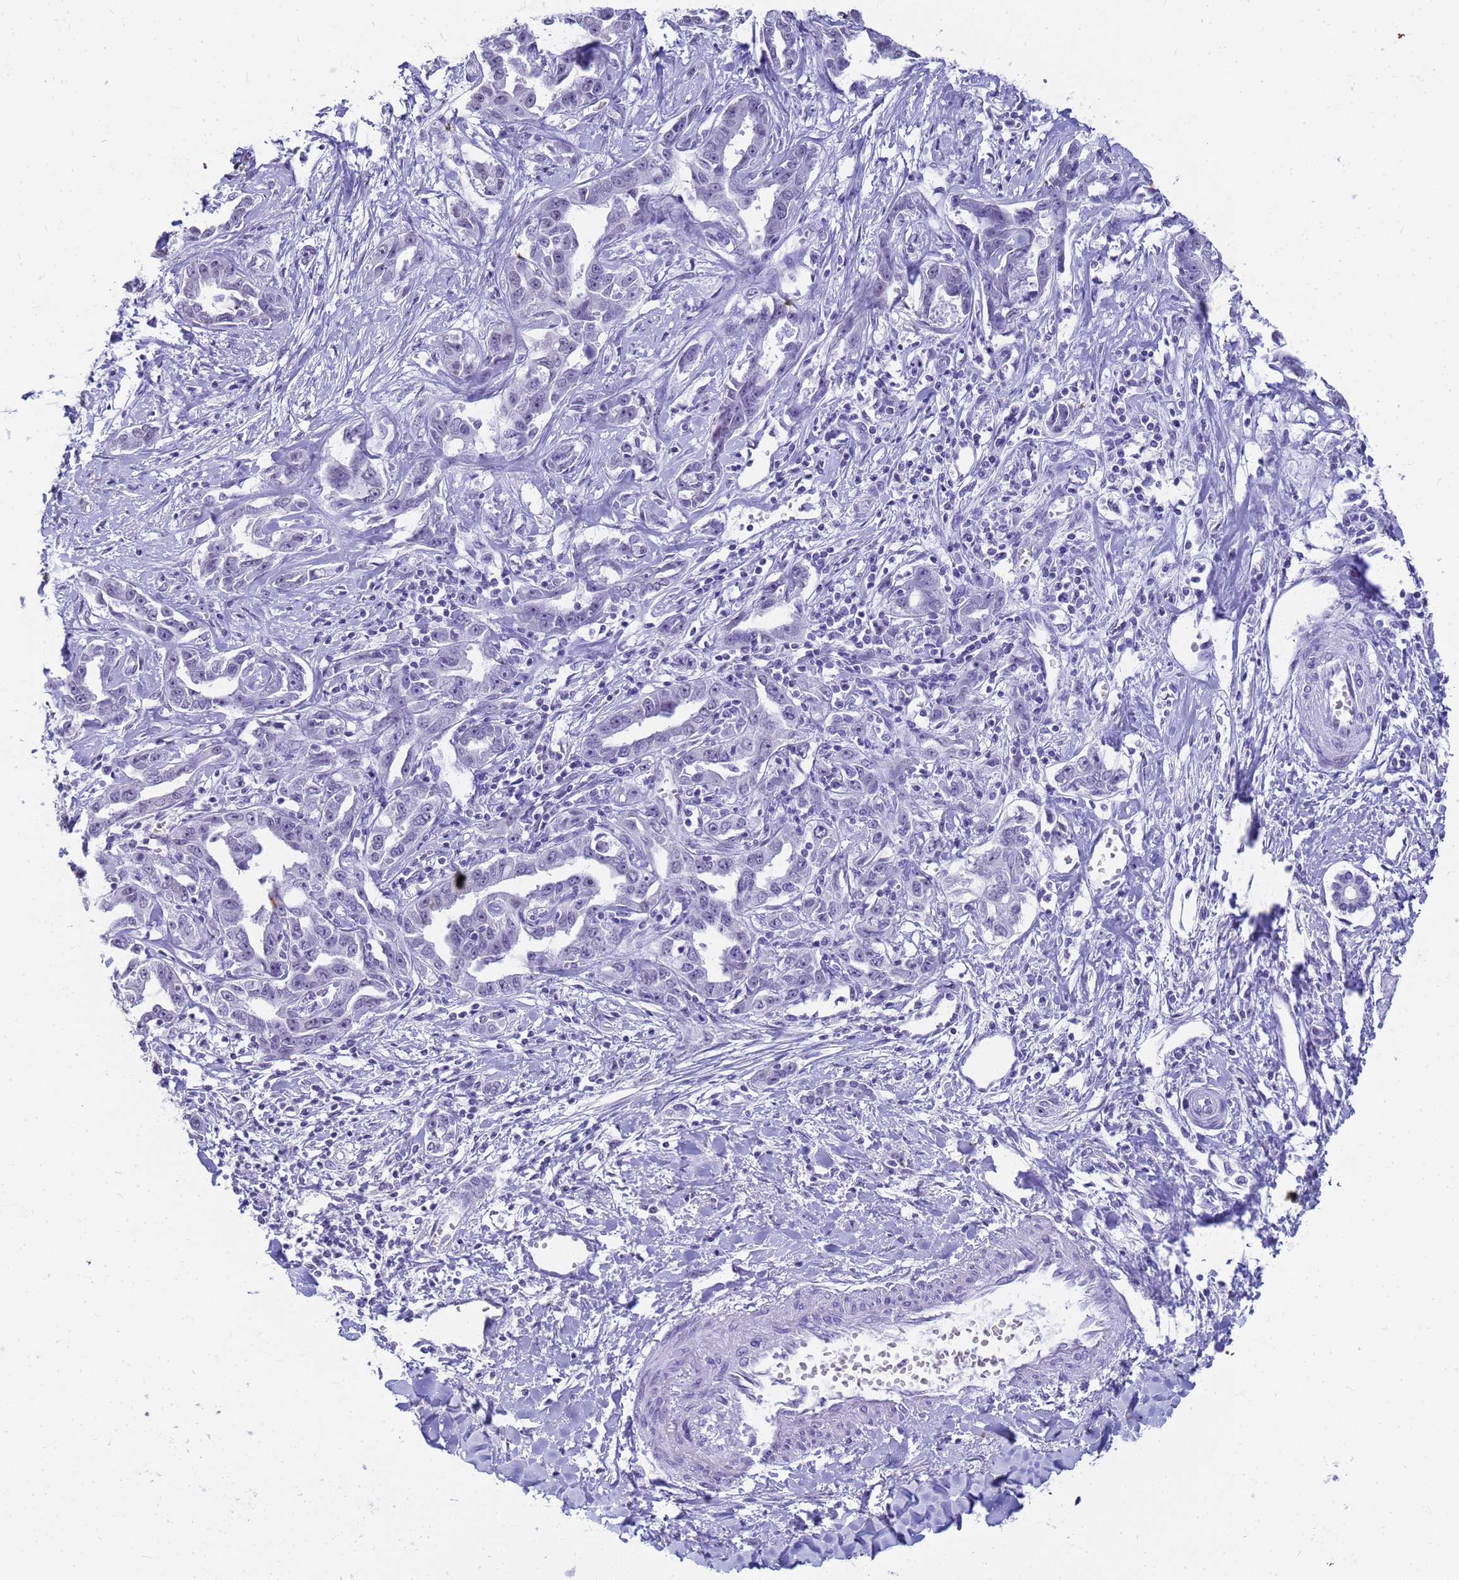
{"staining": {"intensity": "negative", "quantity": "none", "location": "none"}, "tissue": "liver cancer", "cell_type": "Tumor cells", "image_type": "cancer", "snomed": [{"axis": "morphology", "description": "Cholangiocarcinoma"}, {"axis": "topography", "description": "Liver"}], "caption": "High magnification brightfield microscopy of liver cancer stained with DAB (brown) and counterstained with hematoxylin (blue): tumor cells show no significant staining. The staining was performed using DAB (3,3'-diaminobenzidine) to visualize the protein expression in brown, while the nuclei were stained in blue with hematoxylin (Magnification: 20x).", "gene": "SLC7A9", "patient": {"sex": "male", "age": 59}}